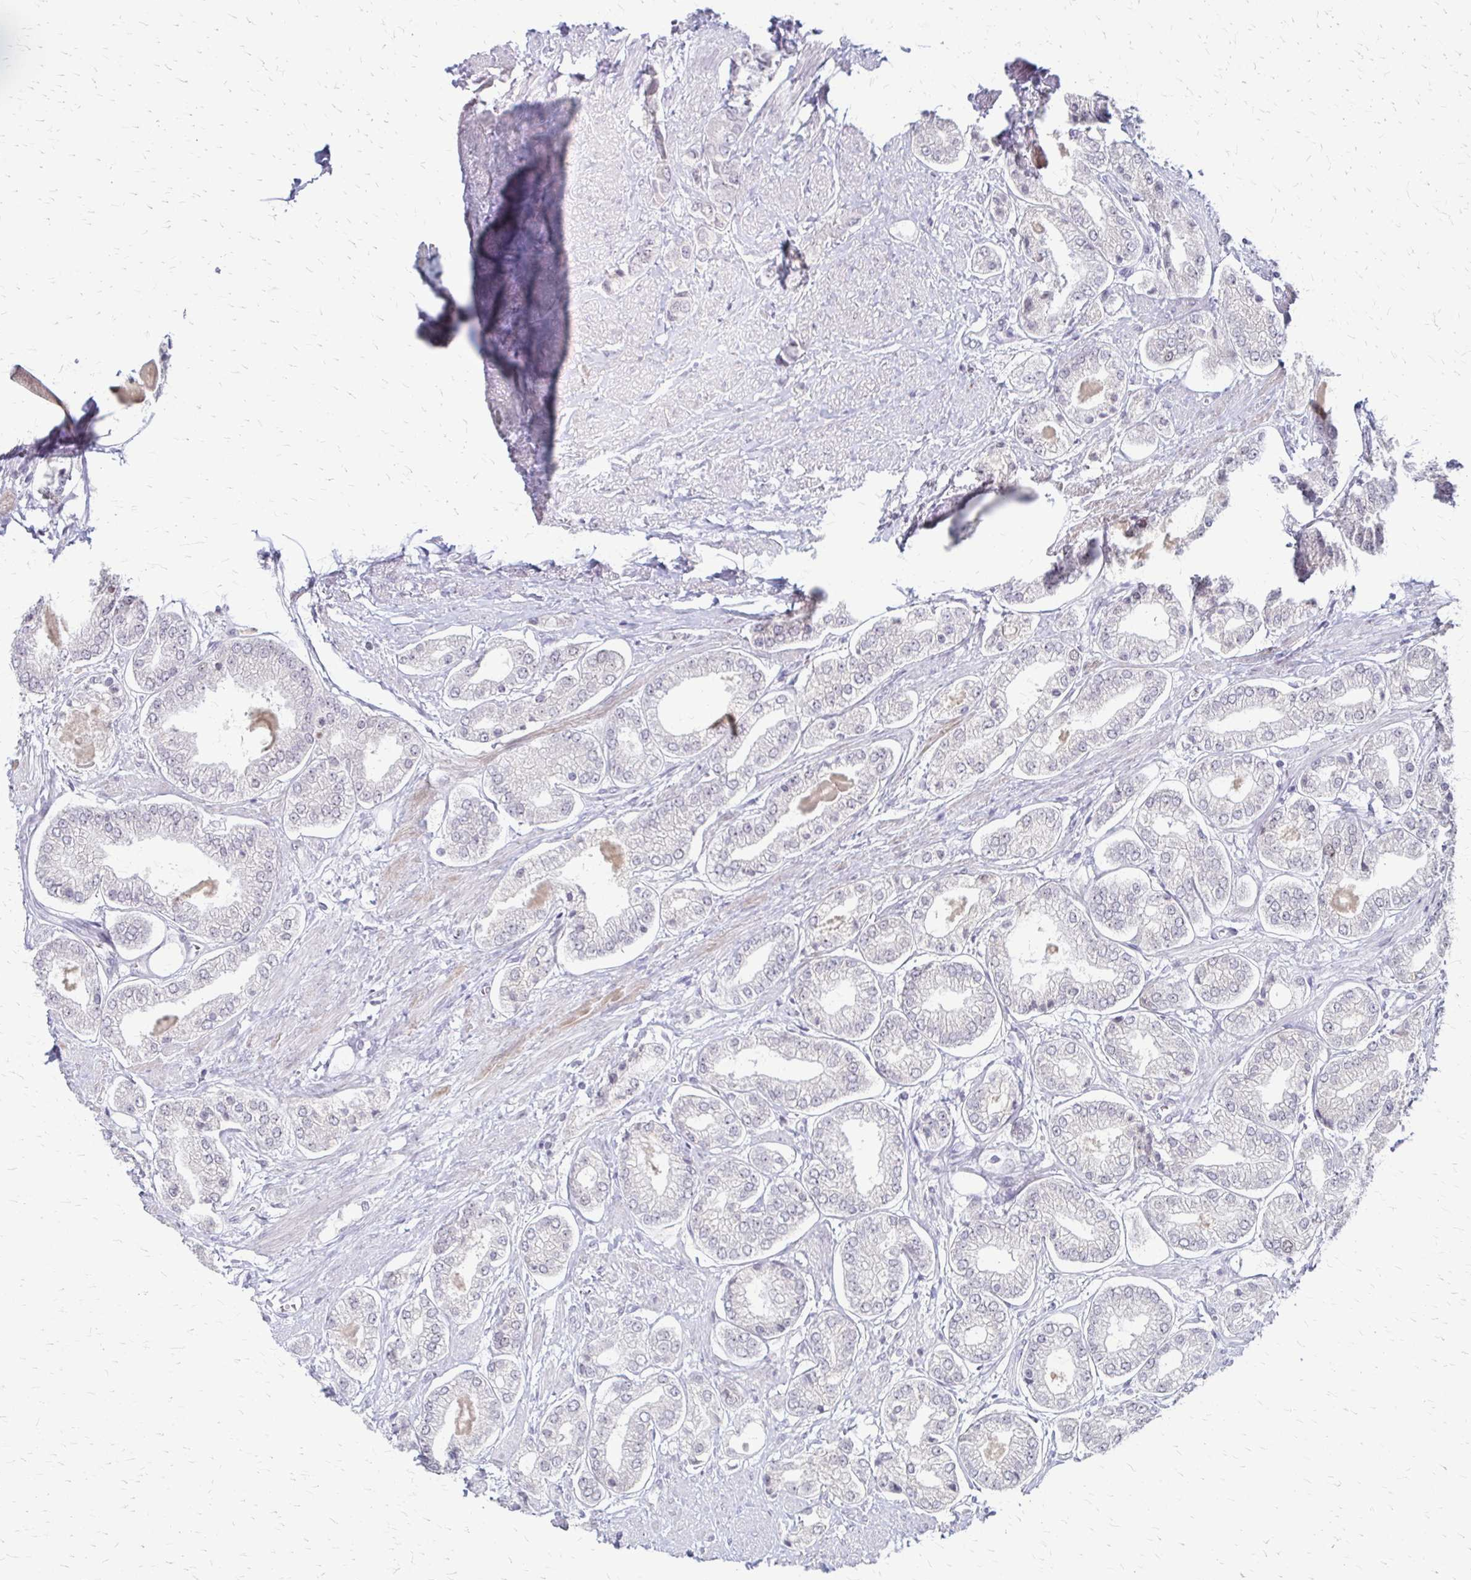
{"staining": {"intensity": "negative", "quantity": "none", "location": "none"}, "tissue": "prostate cancer", "cell_type": "Tumor cells", "image_type": "cancer", "snomed": [{"axis": "morphology", "description": "Adenocarcinoma, Low grade"}, {"axis": "topography", "description": "Prostate"}], "caption": "This histopathology image is of prostate adenocarcinoma (low-grade) stained with IHC to label a protein in brown with the nuclei are counter-stained blue. There is no positivity in tumor cells.", "gene": "EED", "patient": {"sex": "male", "age": 69}}